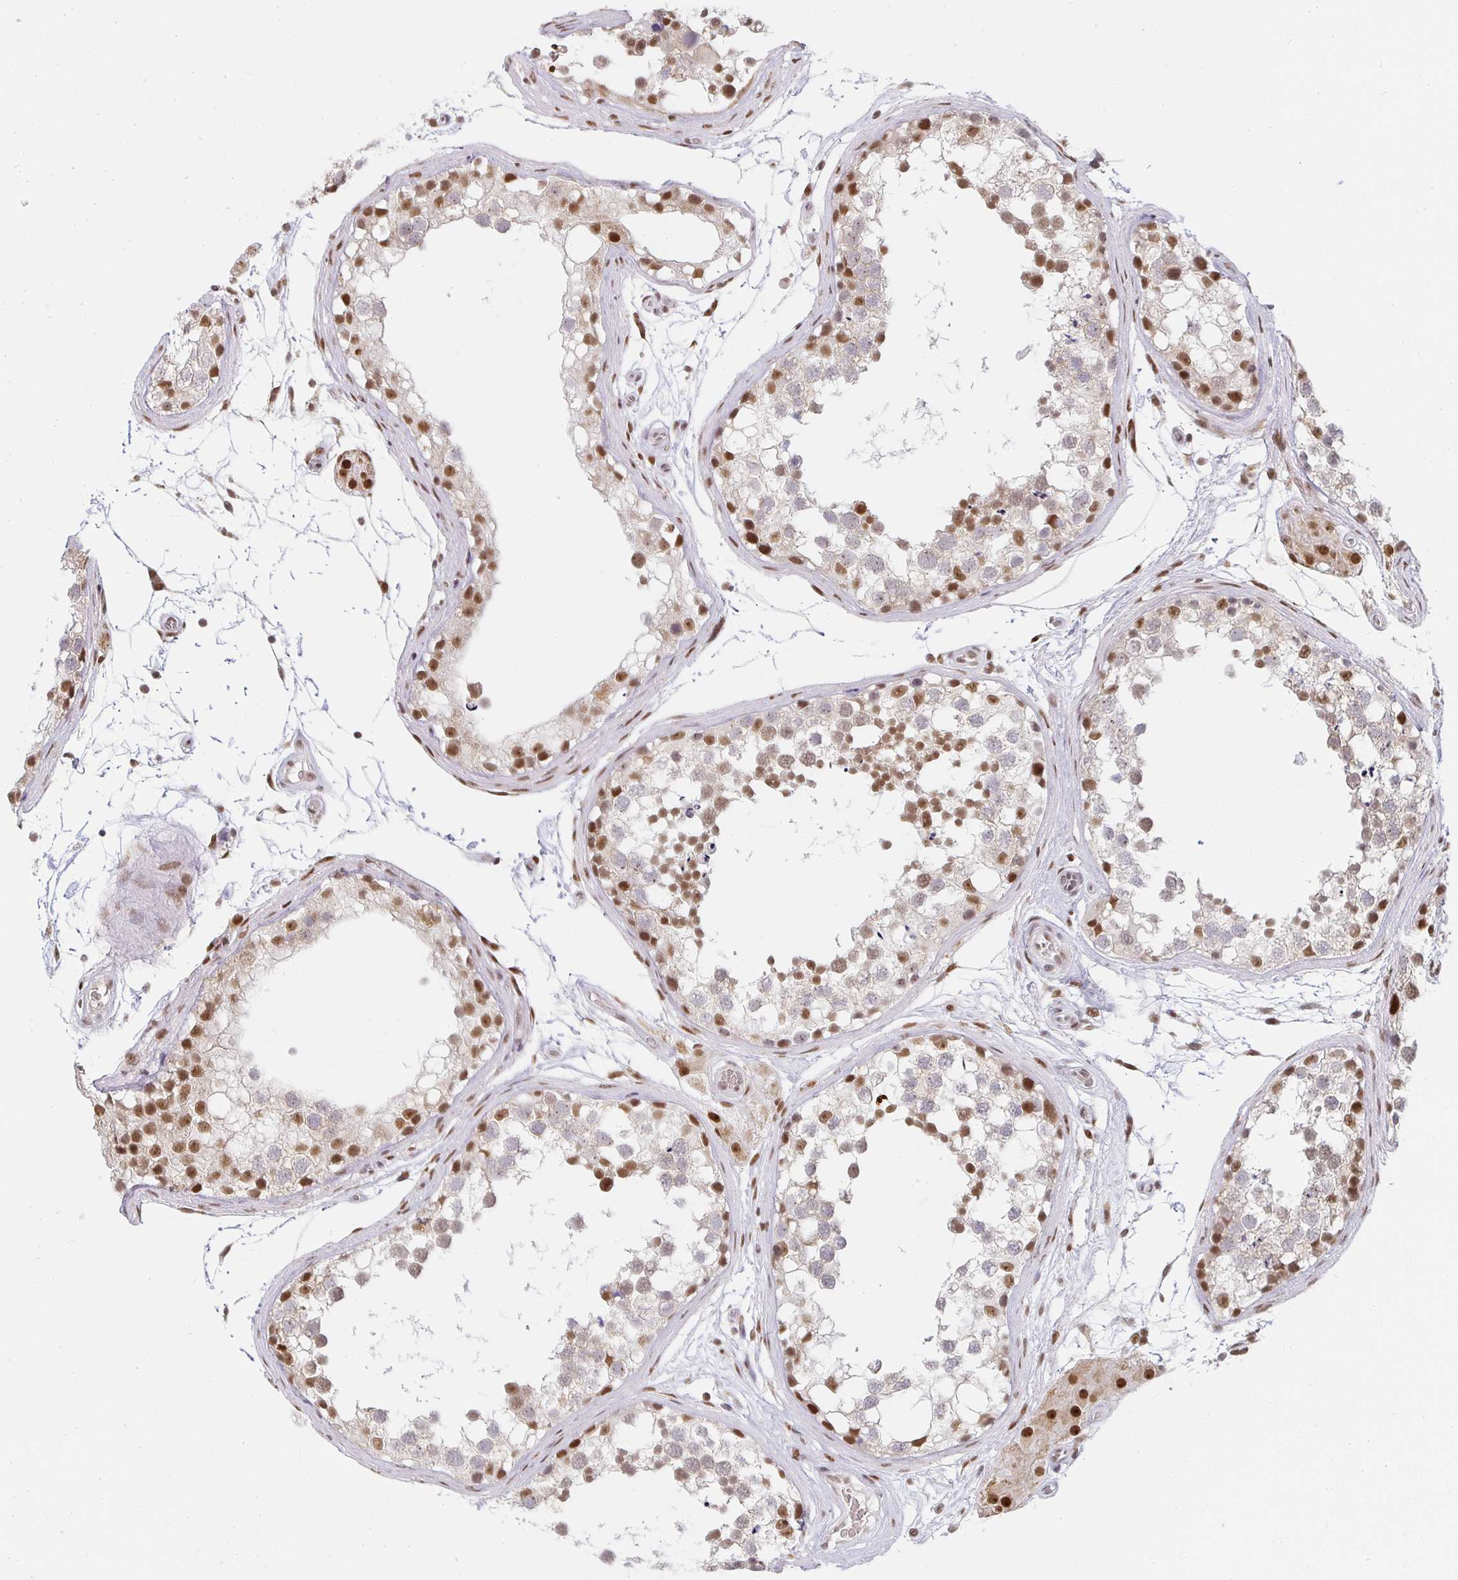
{"staining": {"intensity": "moderate", "quantity": "25%-75%", "location": "nuclear"}, "tissue": "testis", "cell_type": "Cells in seminiferous ducts", "image_type": "normal", "snomed": [{"axis": "morphology", "description": "Normal tissue, NOS"}, {"axis": "morphology", "description": "Seminoma, NOS"}, {"axis": "topography", "description": "Testis"}], "caption": "Testis stained with immunohistochemistry (IHC) demonstrates moderate nuclear positivity in approximately 25%-75% of cells in seminiferous ducts. (brown staining indicates protein expression, while blue staining denotes nuclei).", "gene": "SMARCA2", "patient": {"sex": "male", "age": 65}}